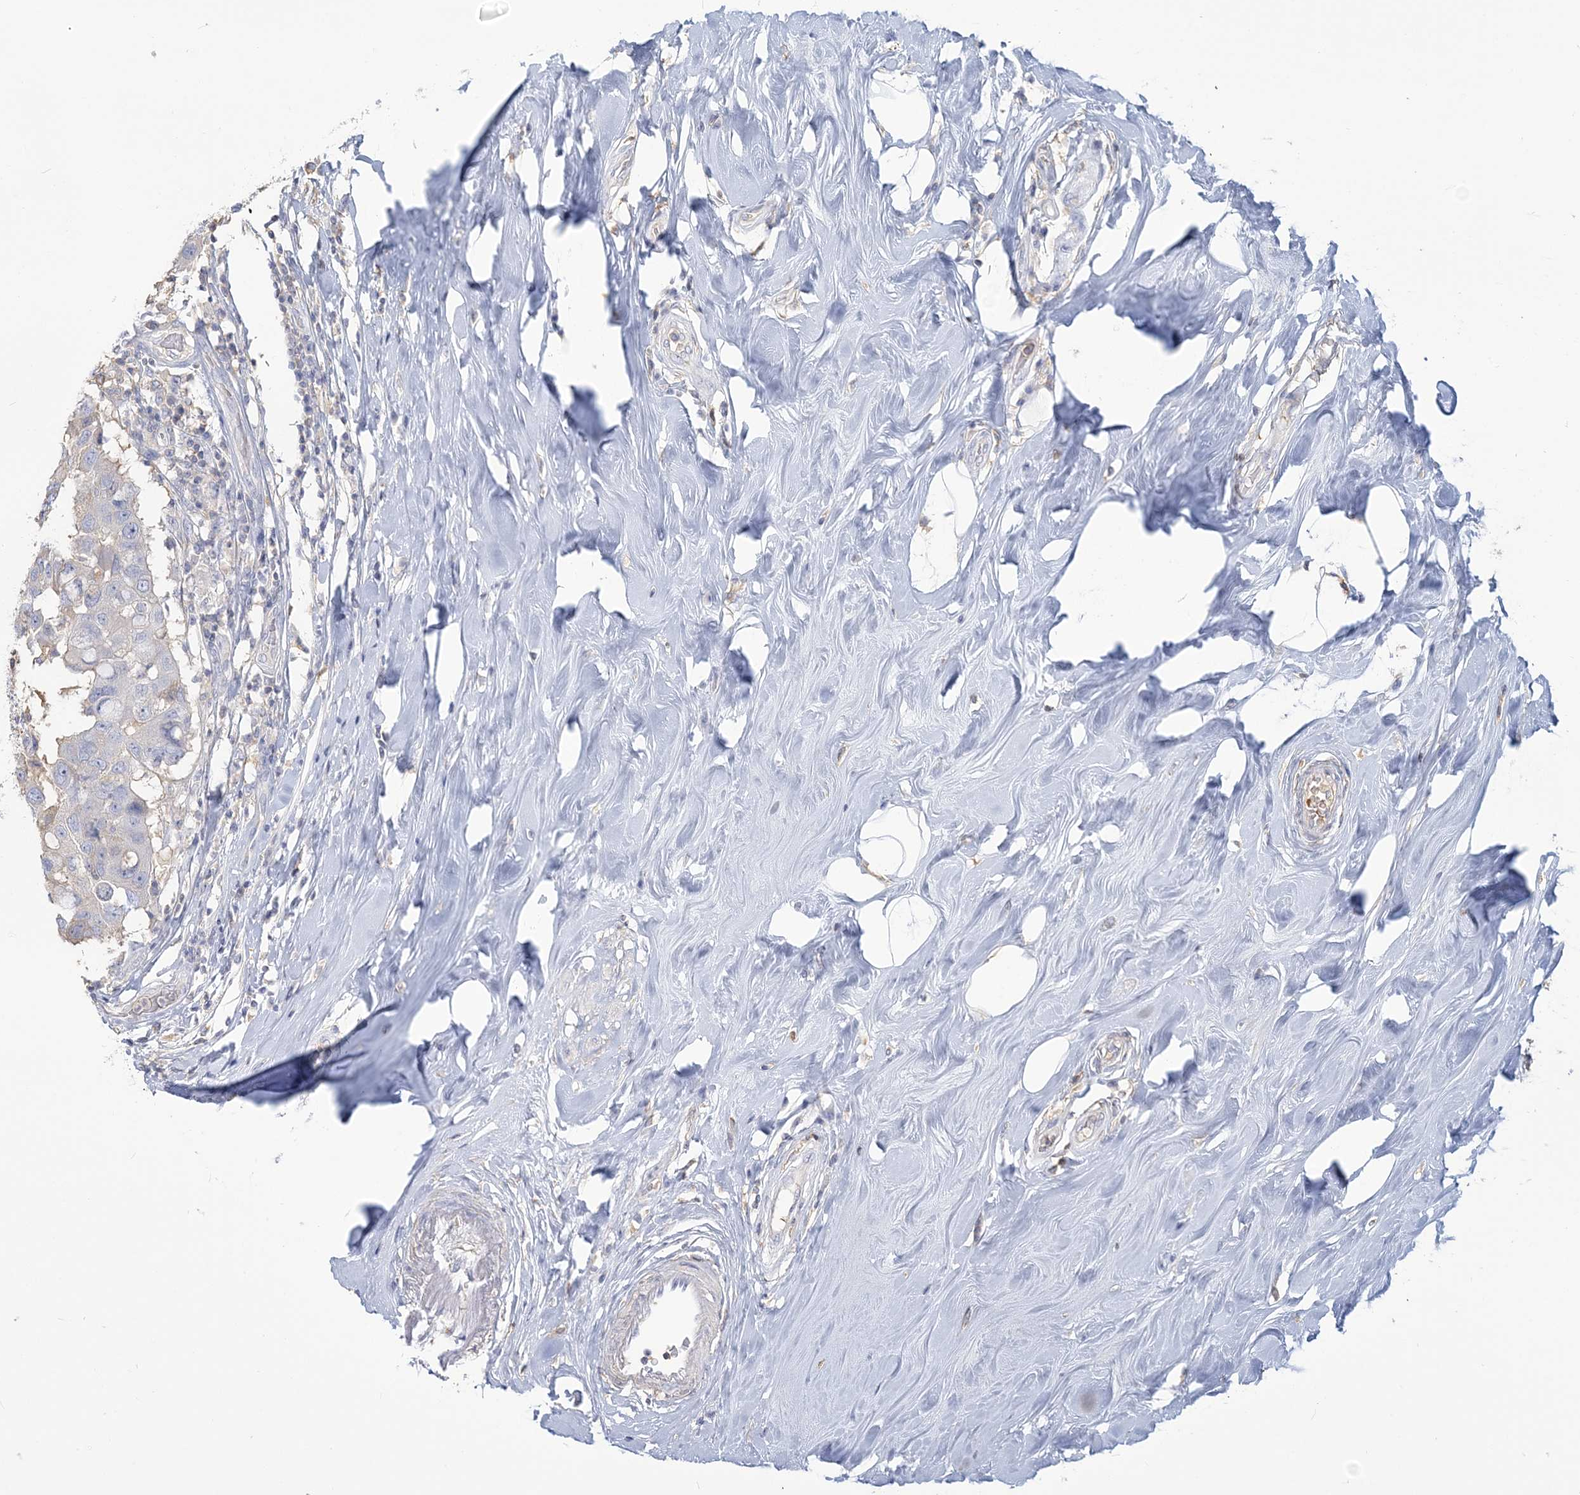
{"staining": {"intensity": "negative", "quantity": "none", "location": "none"}, "tissue": "breast cancer", "cell_type": "Tumor cells", "image_type": "cancer", "snomed": [{"axis": "morphology", "description": "Duct carcinoma"}, {"axis": "topography", "description": "Breast"}], "caption": "Tumor cells show no significant staining in breast intraductal carcinoma.", "gene": "ANKS1A", "patient": {"sex": "female", "age": 27}}